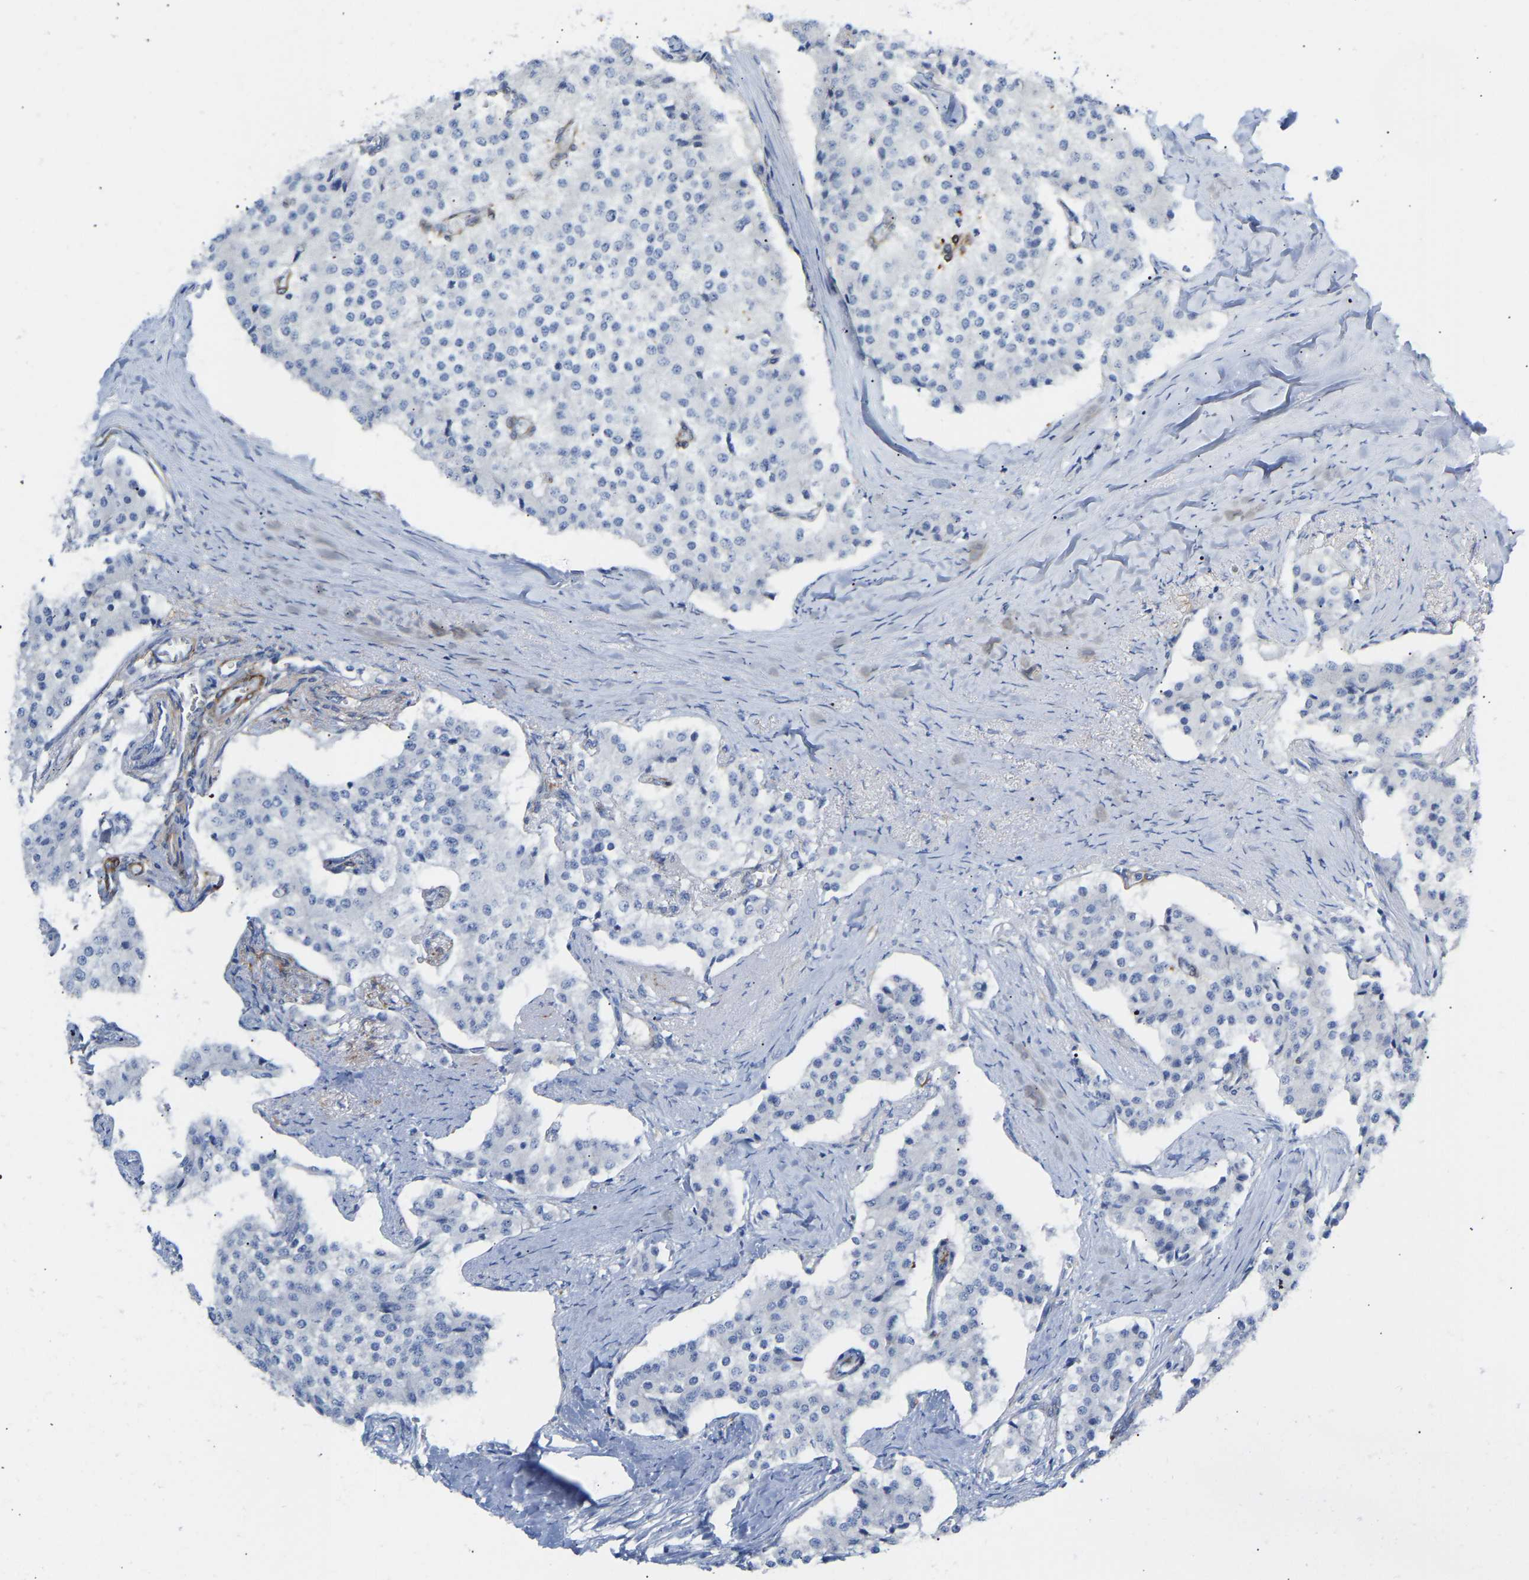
{"staining": {"intensity": "negative", "quantity": "none", "location": "none"}, "tissue": "carcinoid", "cell_type": "Tumor cells", "image_type": "cancer", "snomed": [{"axis": "morphology", "description": "Carcinoid, malignant, NOS"}, {"axis": "topography", "description": "Colon"}], "caption": "Tumor cells are negative for protein expression in human carcinoid.", "gene": "AMPH", "patient": {"sex": "female", "age": 52}}